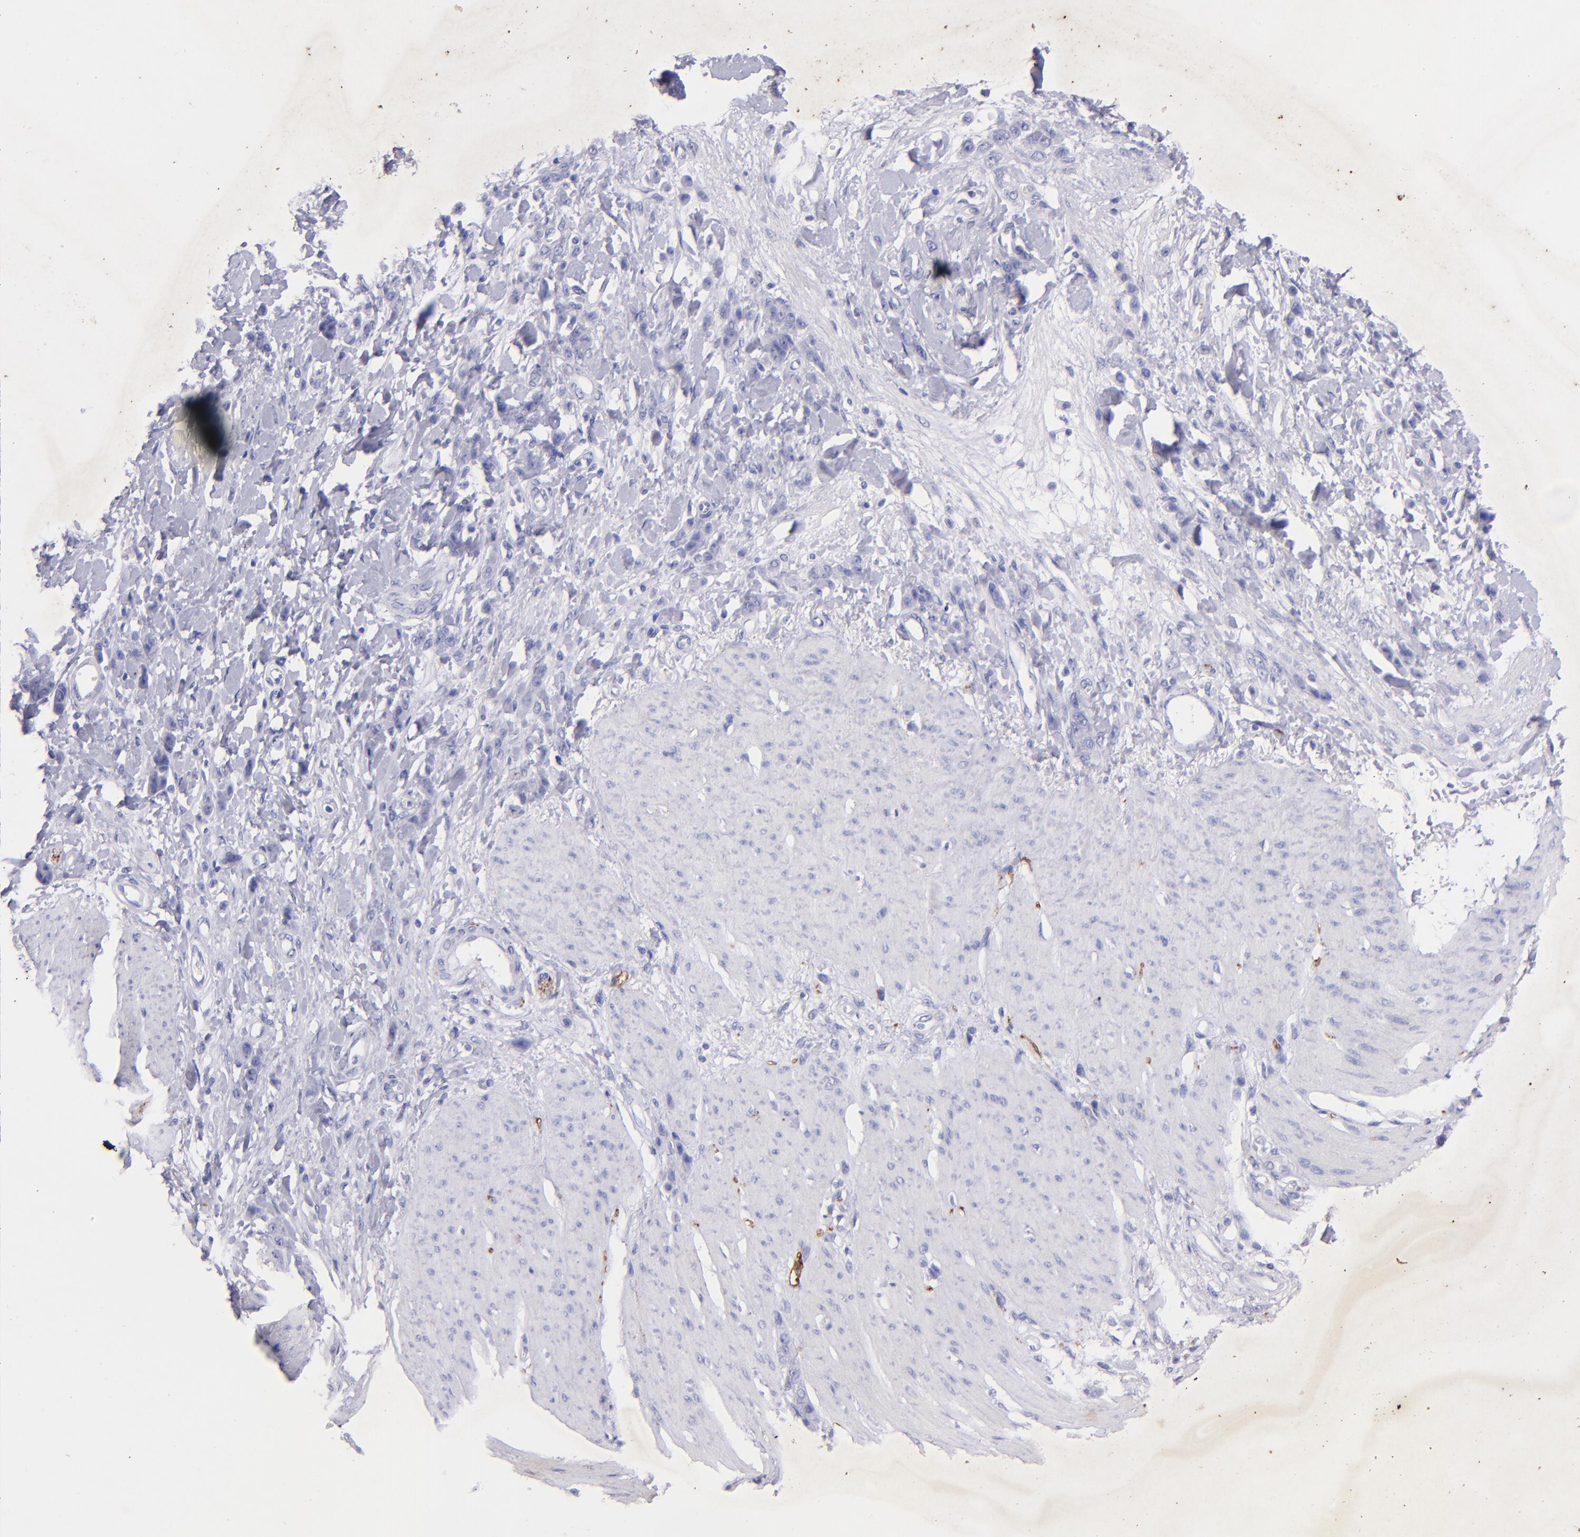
{"staining": {"intensity": "negative", "quantity": "none", "location": "none"}, "tissue": "stomach cancer", "cell_type": "Tumor cells", "image_type": "cancer", "snomed": [{"axis": "morphology", "description": "Normal tissue, NOS"}, {"axis": "morphology", "description": "Adenocarcinoma, NOS"}, {"axis": "topography", "description": "Stomach"}], "caption": "An immunohistochemistry (IHC) histopathology image of adenocarcinoma (stomach) is shown. There is no staining in tumor cells of adenocarcinoma (stomach).", "gene": "UCHL1", "patient": {"sex": "male", "age": 82}}